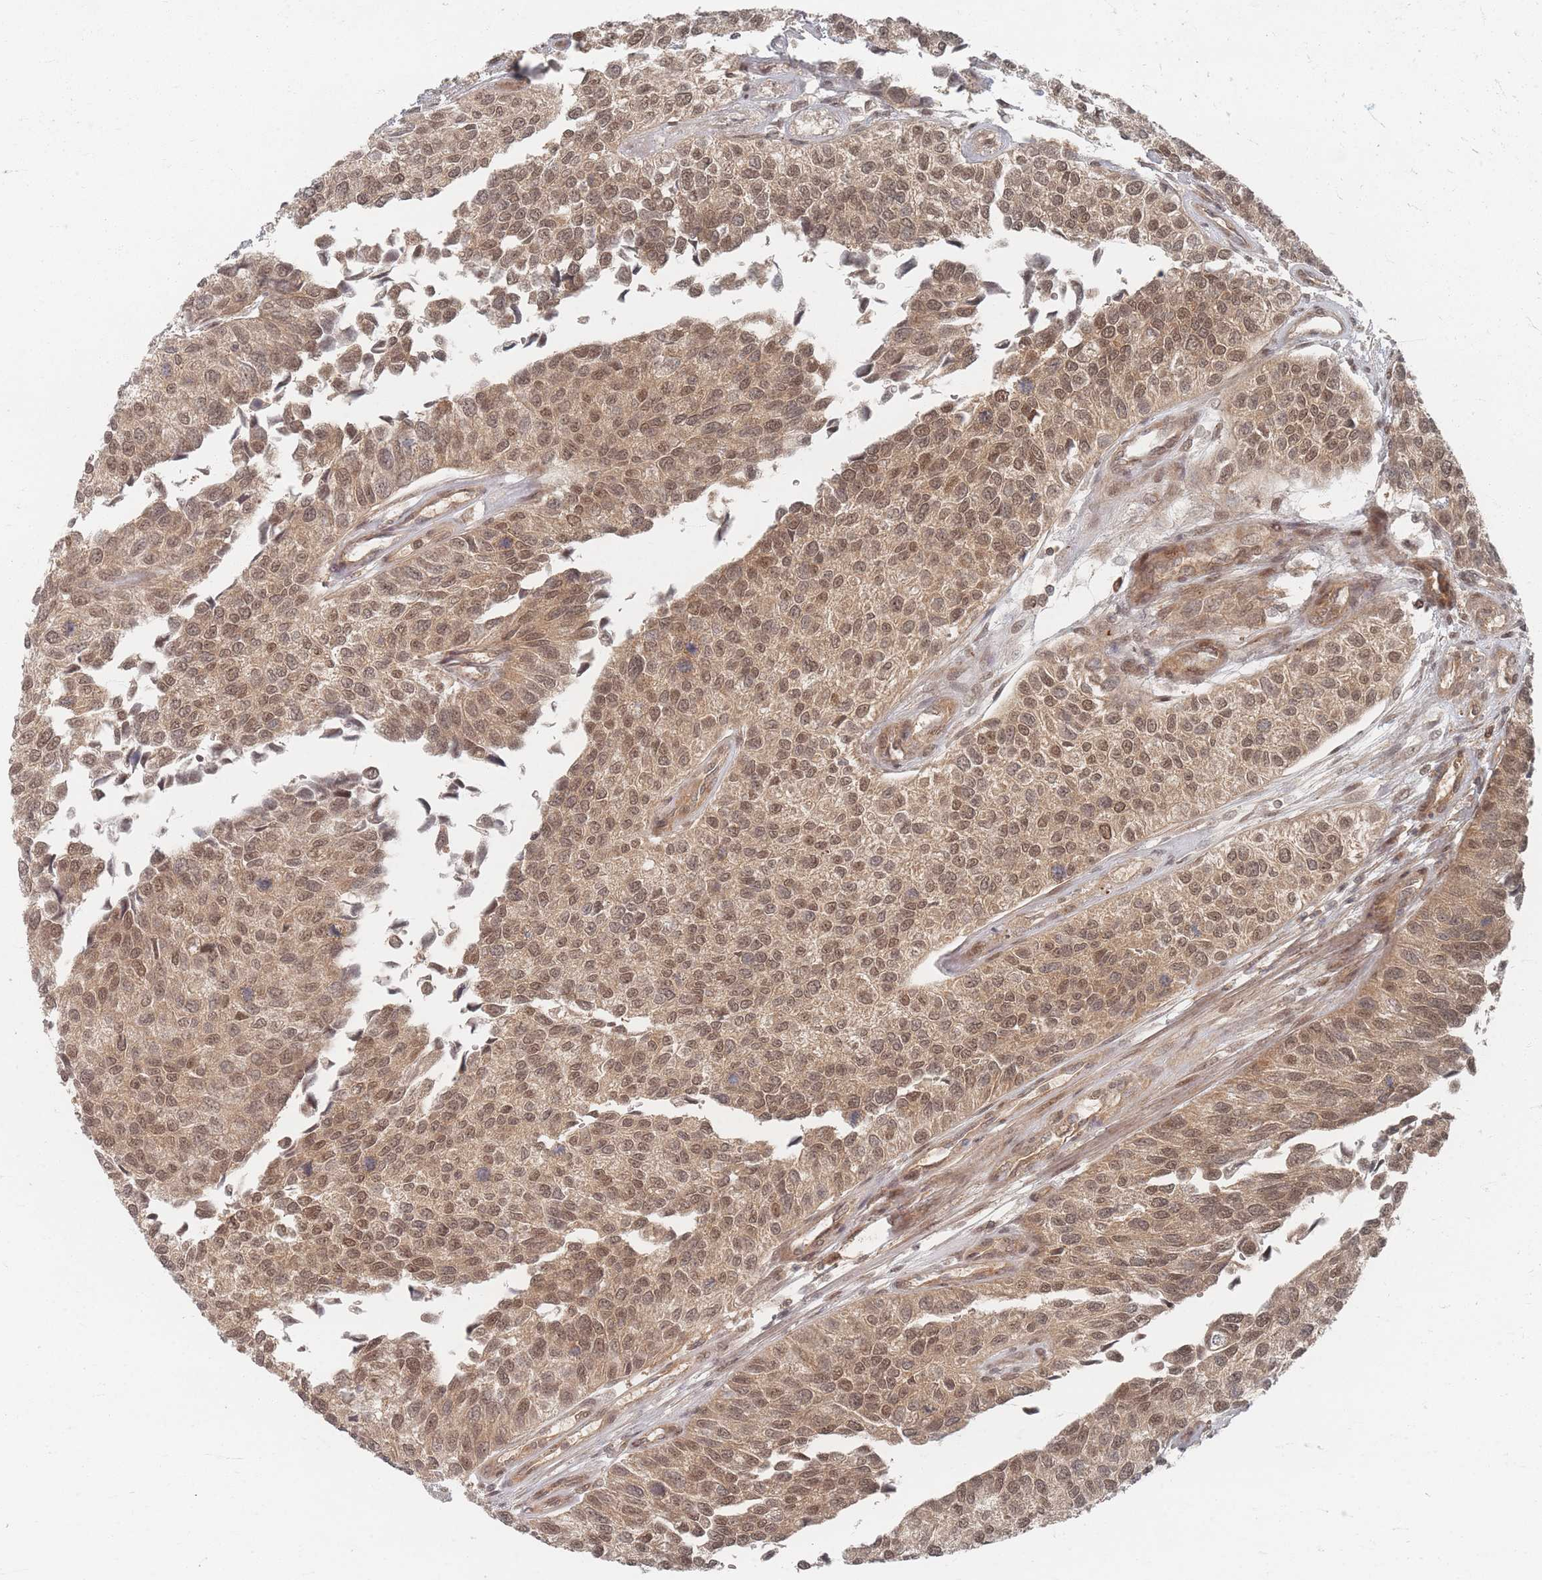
{"staining": {"intensity": "weak", "quantity": ">75%", "location": "cytoplasmic/membranous,nuclear"}, "tissue": "urothelial cancer", "cell_type": "Tumor cells", "image_type": "cancer", "snomed": [{"axis": "morphology", "description": "Urothelial carcinoma, NOS"}, {"axis": "topography", "description": "Urinary bladder"}], "caption": "Protein analysis of urothelial cancer tissue demonstrates weak cytoplasmic/membranous and nuclear positivity in about >75% of tumor cells.", "gene": "PSMD9", "patient": {"sex": "male", "age": 55}}